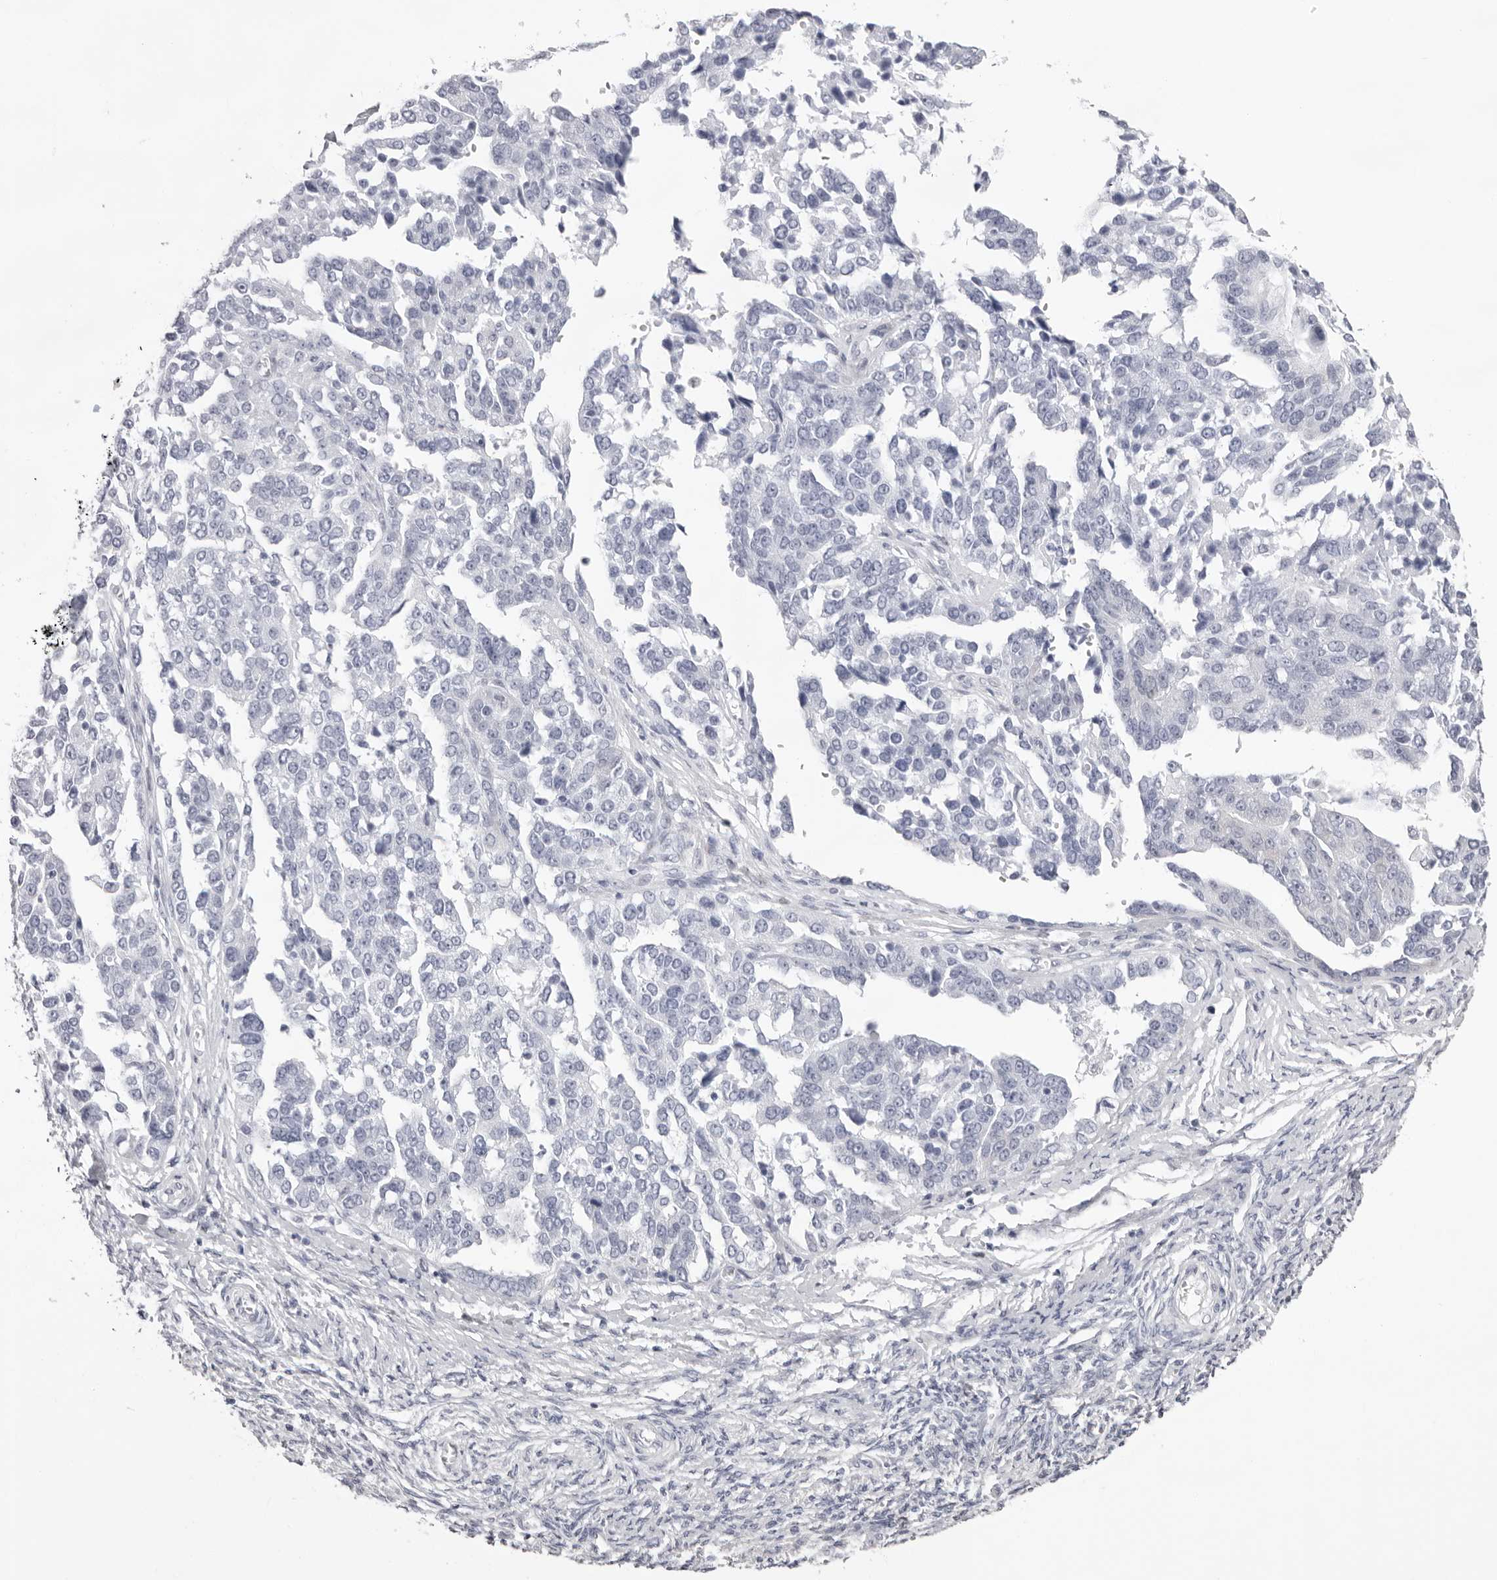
{"staining": {"intensity": "negative", "quantity": "none", "location": "none"}, "tissue": "ovarian cancer", "cell_type": "Tumor cells", "image_type": "cancer", "snomed": [{"axis": "morphology", "description": "Cystadenocarcinoma, serous, NOS"}, {"axis": "topography", "description": "Ovary"}], "caption": "An immunohistochemistry histopathology image of ovarian cancer is shown. There is no staining in tumor cells of ovarian cancer.", "gene": "SMIM2", "patient": {"sex": "female", "age": 44}}